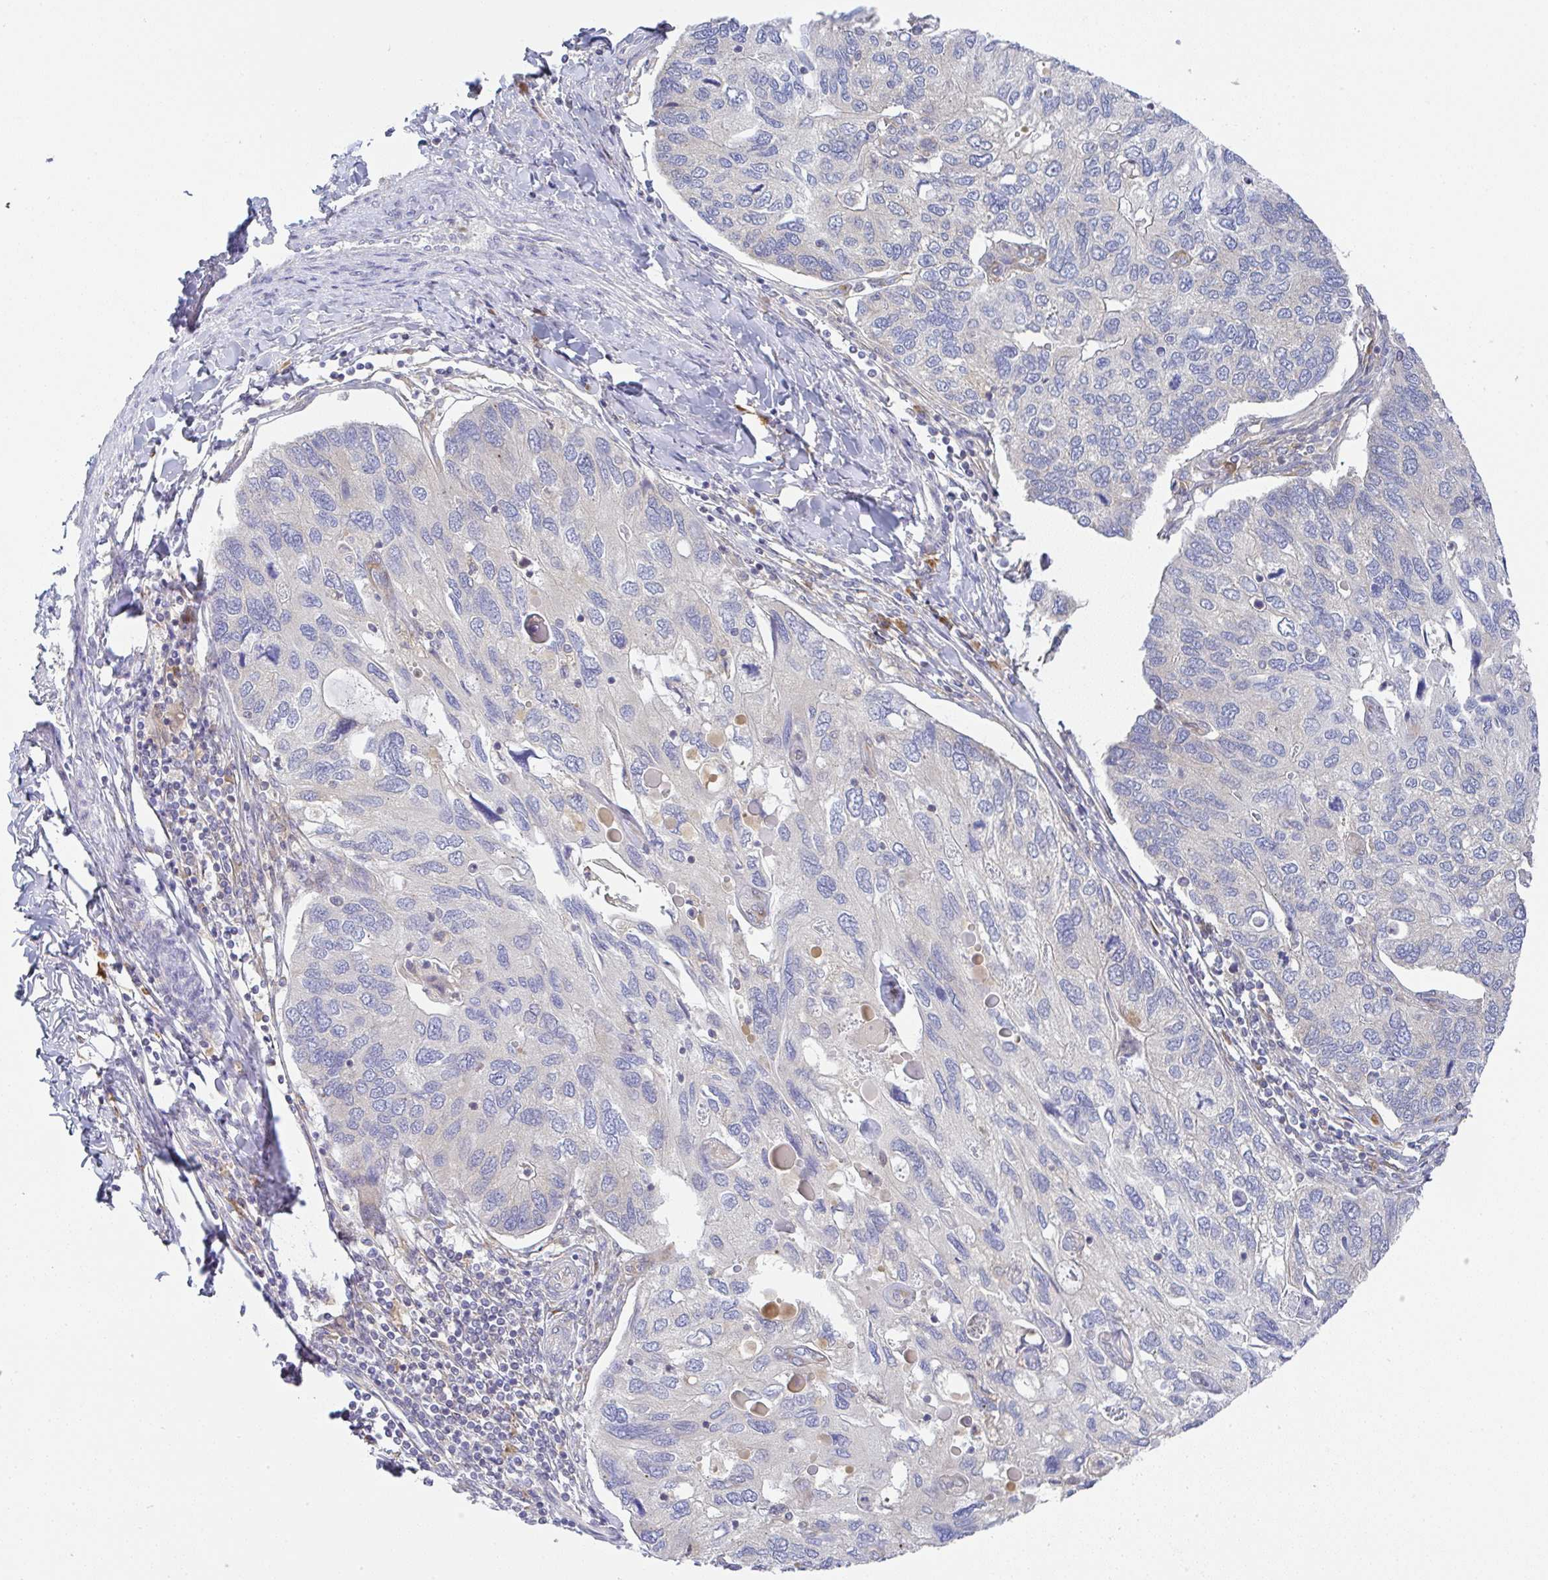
{"staining": {"intensity": "negative", "quantity": "none", "location": "none"}, "tissue": "endometrial cancer", "cell_type": "Tumor cells", "image_type": "cancer", "snomed": [{"axis": "morphology", "description": "Carcinoma, NOS"}, {"axis": "topography", "description": "Uterus"}], "caption": "Protein analysis of endometrial cancer demonstrates no significant expression in tumor cells.", "gene": "DERL2", "patient": {"sex": "female", "age": 76}}